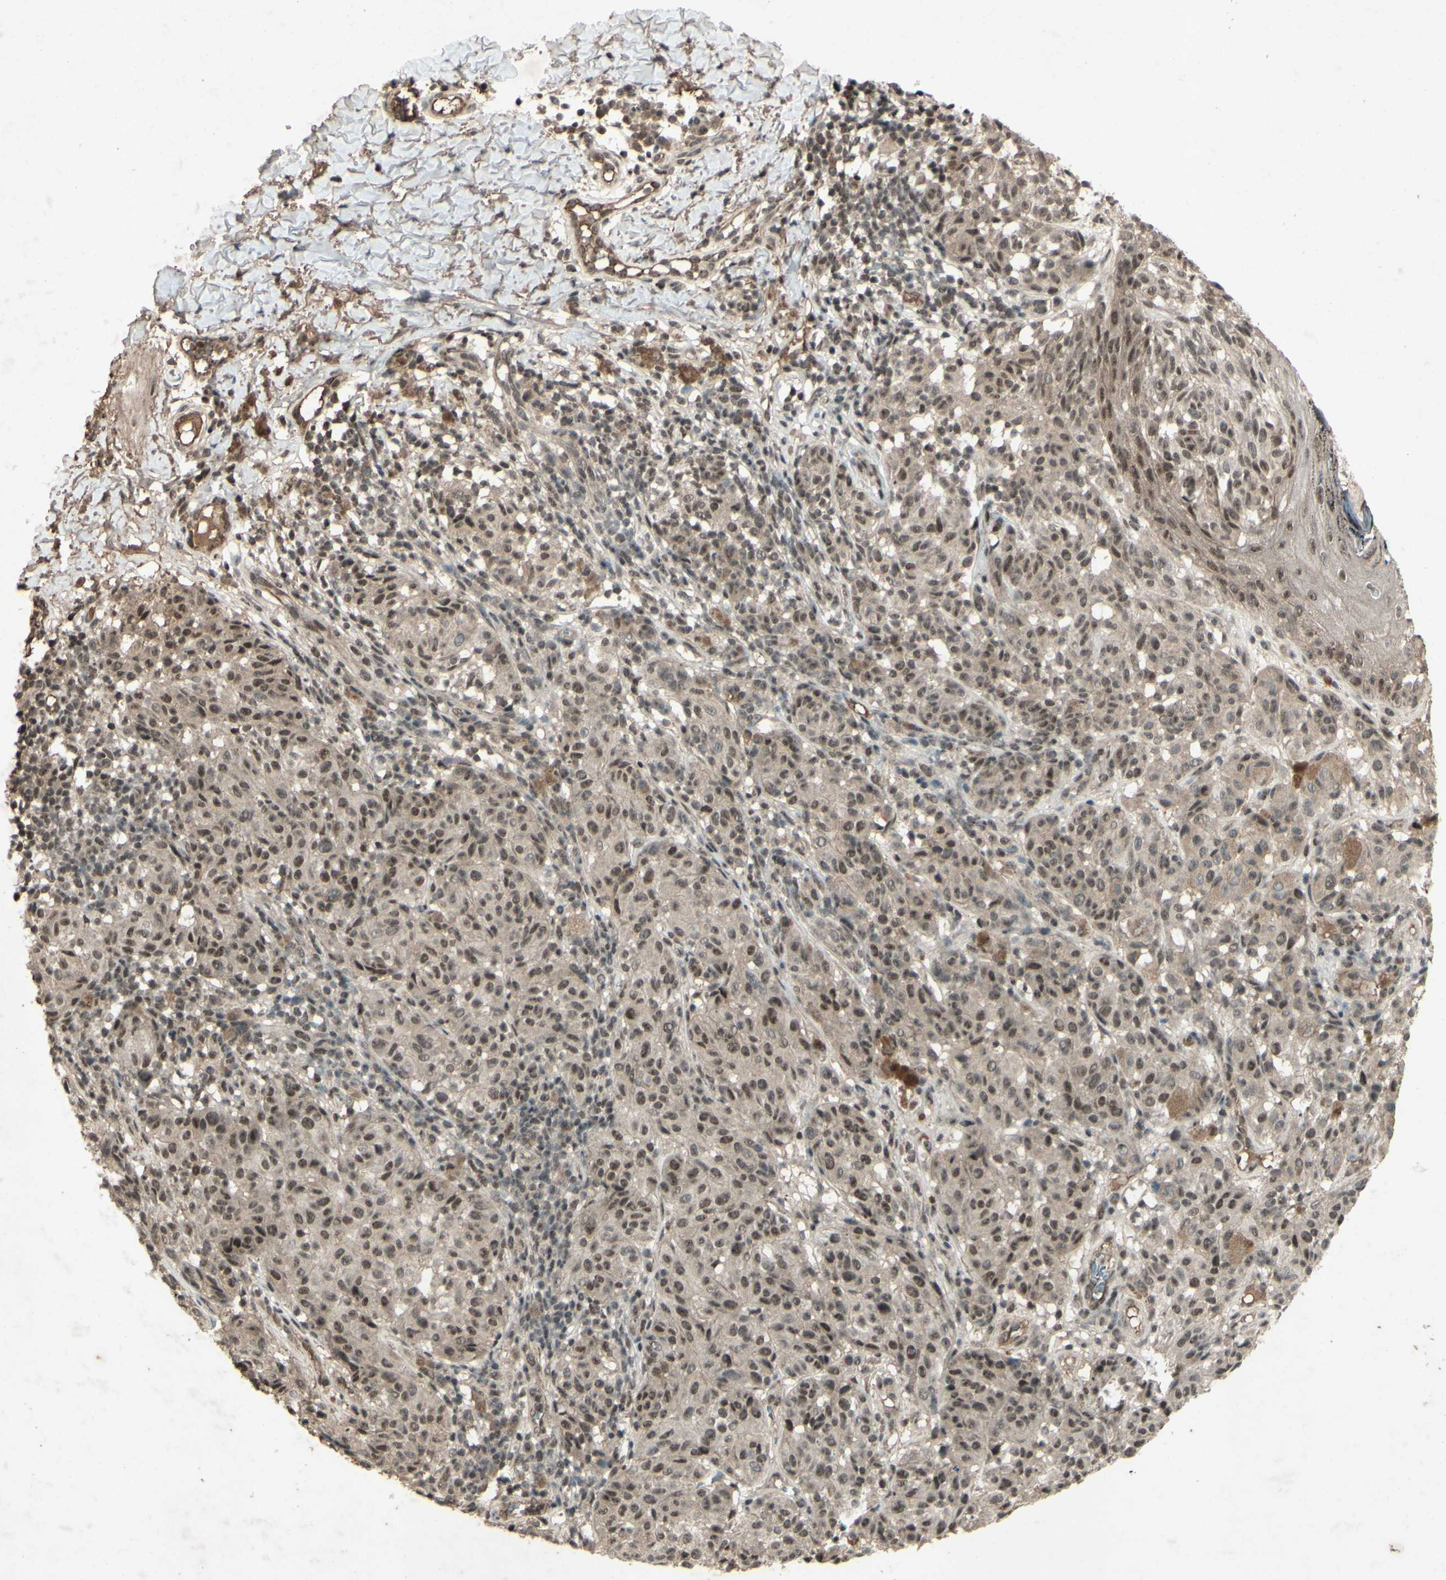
{"staining": {"intensity": "weak", "quantity": ">75%", "location": "nuclear"}, "tissue": "melanoma", "cell_type": "Tumor cells", "image_type": "cancer", "snomed": [{"axis": "morphology", "description": "Malignant melanoma, NOS"}, {"axis": "topography", "description": "Skin"}], "caption": "Tumor cells exhibit weak nuclear positivity in approximately >75% of cells in malignant melanoma.", "gene": "SNW1", "patient": {"sex": "female", "age": 46}}